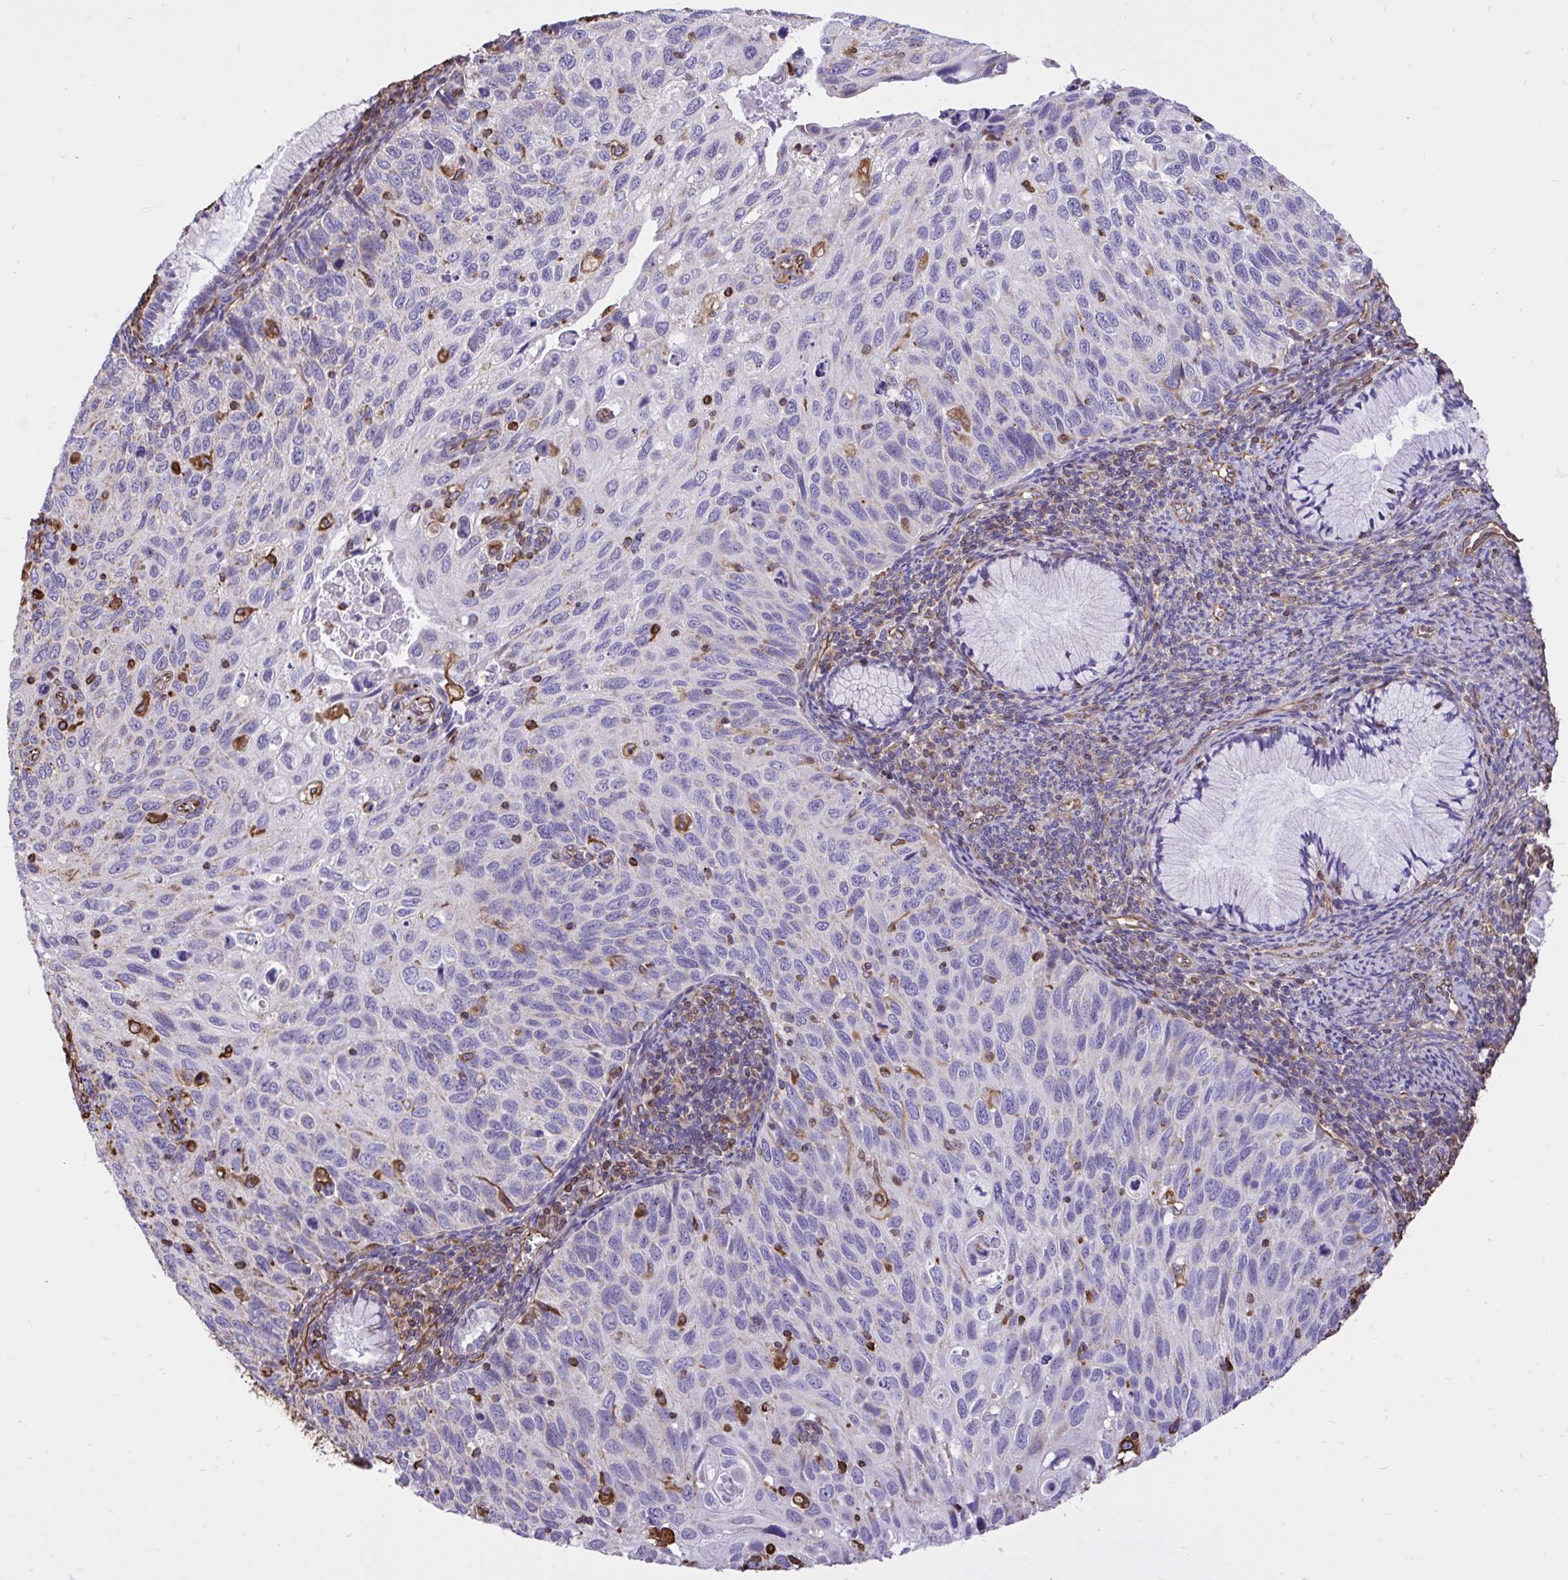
{"staining": {"intensity": "negative", "quantity": "none", "location": "none"}, "tissue": "cervical cancer", "cell_type": "Tumor cells", "image_type": "cancer", "snomed": [{"axis": "morphology", "description": "Squamous cell carcinoma, NOS"}, {"axis": "topography", "description": "Cervix"}], "caption": "Immunohistochemical staining of cervical cancer exhibits no significant staining in tumor cells.", "gene": "RNF103", "patient": {"sex": "female", "age": 70}}